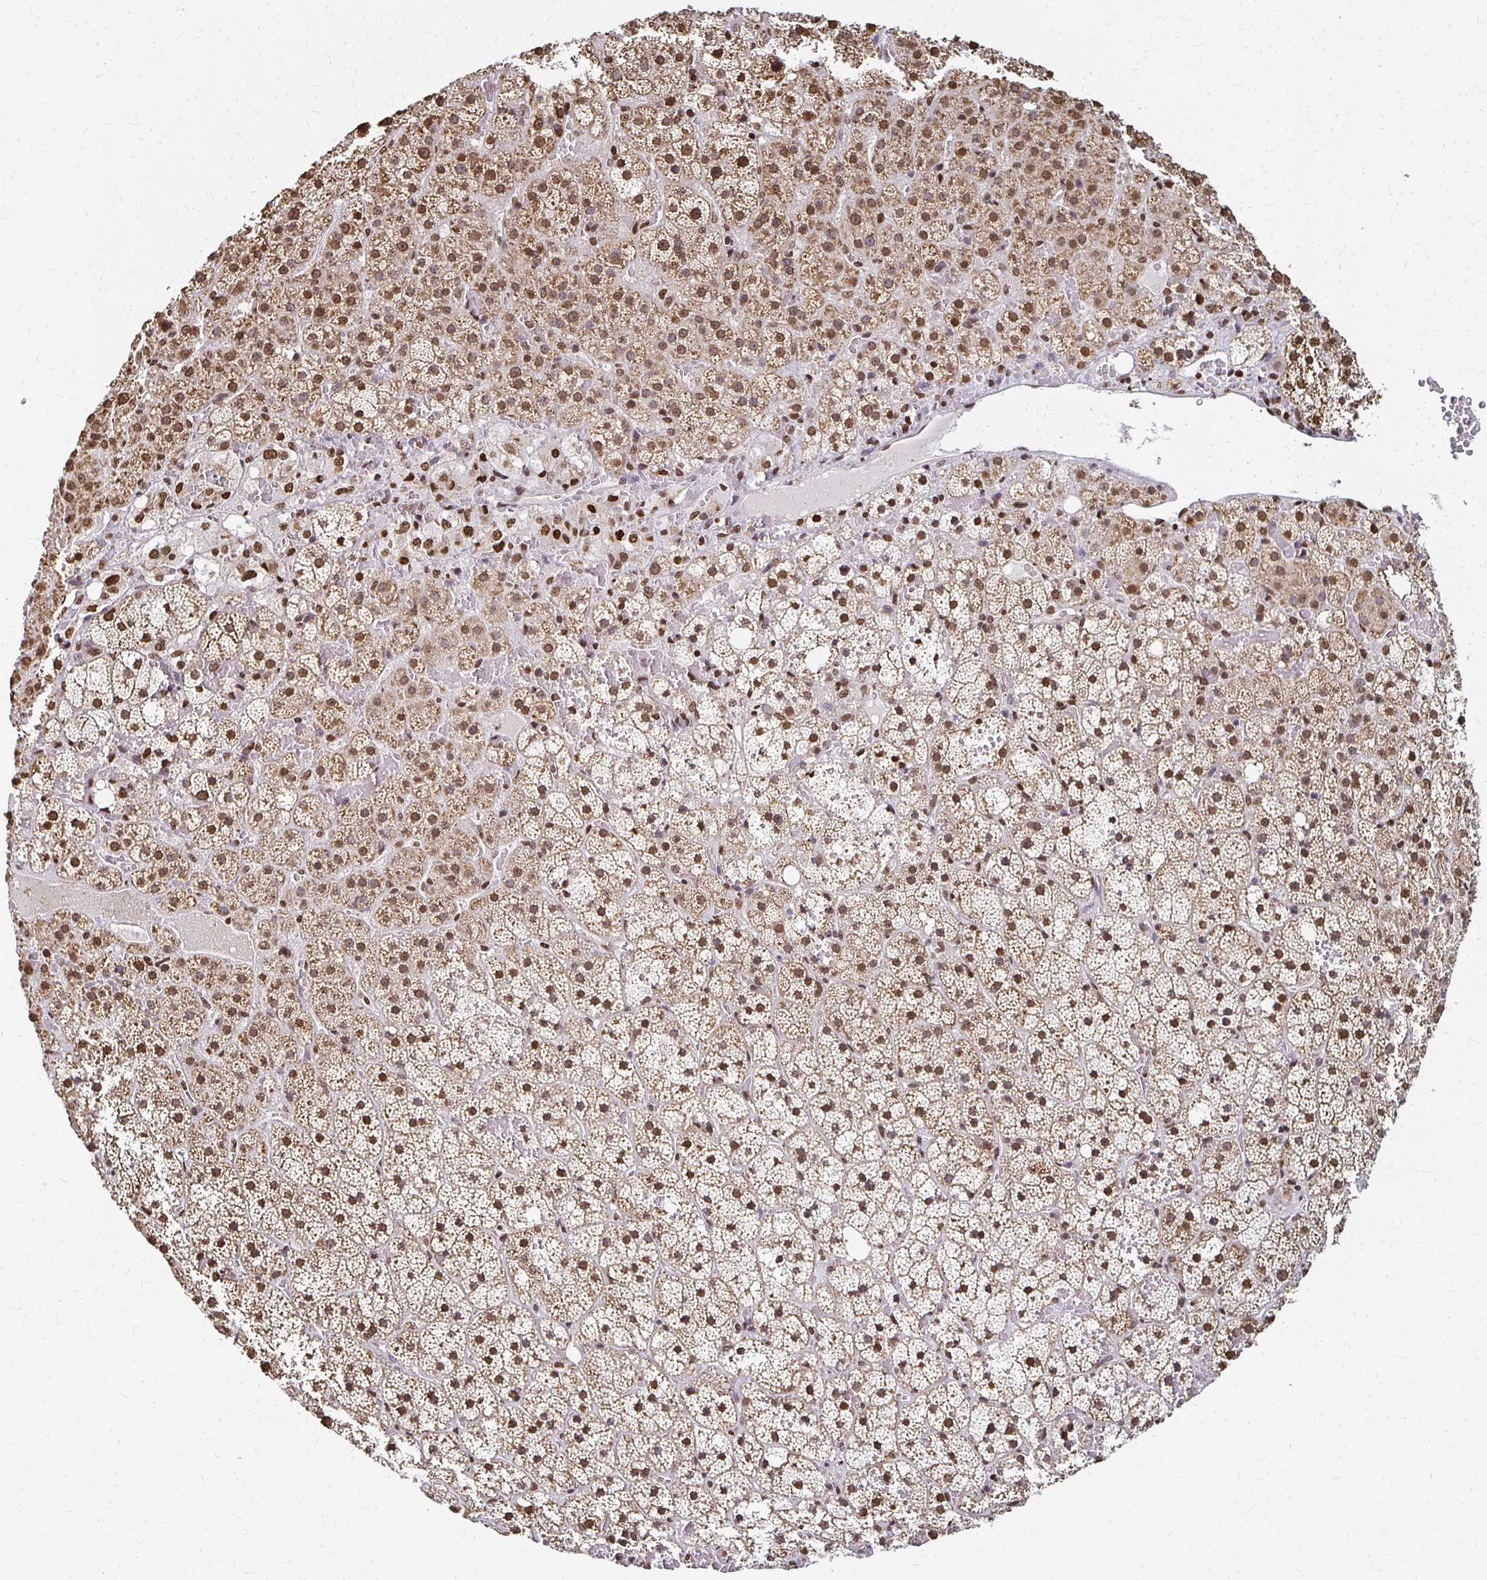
{"staining": {"intensity": "moderate", "quantity": ">75%", "location": "cytoplasmic/membranous,nuclear"}, "tissue": "adrenal gland", "cell_type": "Glandular cells", "image_type": "normal", "snomed": [{"axis": "morphology", "description": "Normal tissue, NOS"}, {"axis": "topography", "description": "Adrenal gland"}], "caption": "Immunohistochemistry staining of benign adrenal gland, which exhibits medium levels of moderate cytoplasmic/membranous,nuclear positivity in about >75% of glandular cells indicating moderate cytoplasmic/membranous,nuclear protein expression. The staining was performed using DAB (3,3'-diaminobenzidine) (brown) for protein detection and nuclei were counterstained in hematoxylin (blue).", "gene": "HOXA9", "patient": {"sex": "male", "age": 53}}